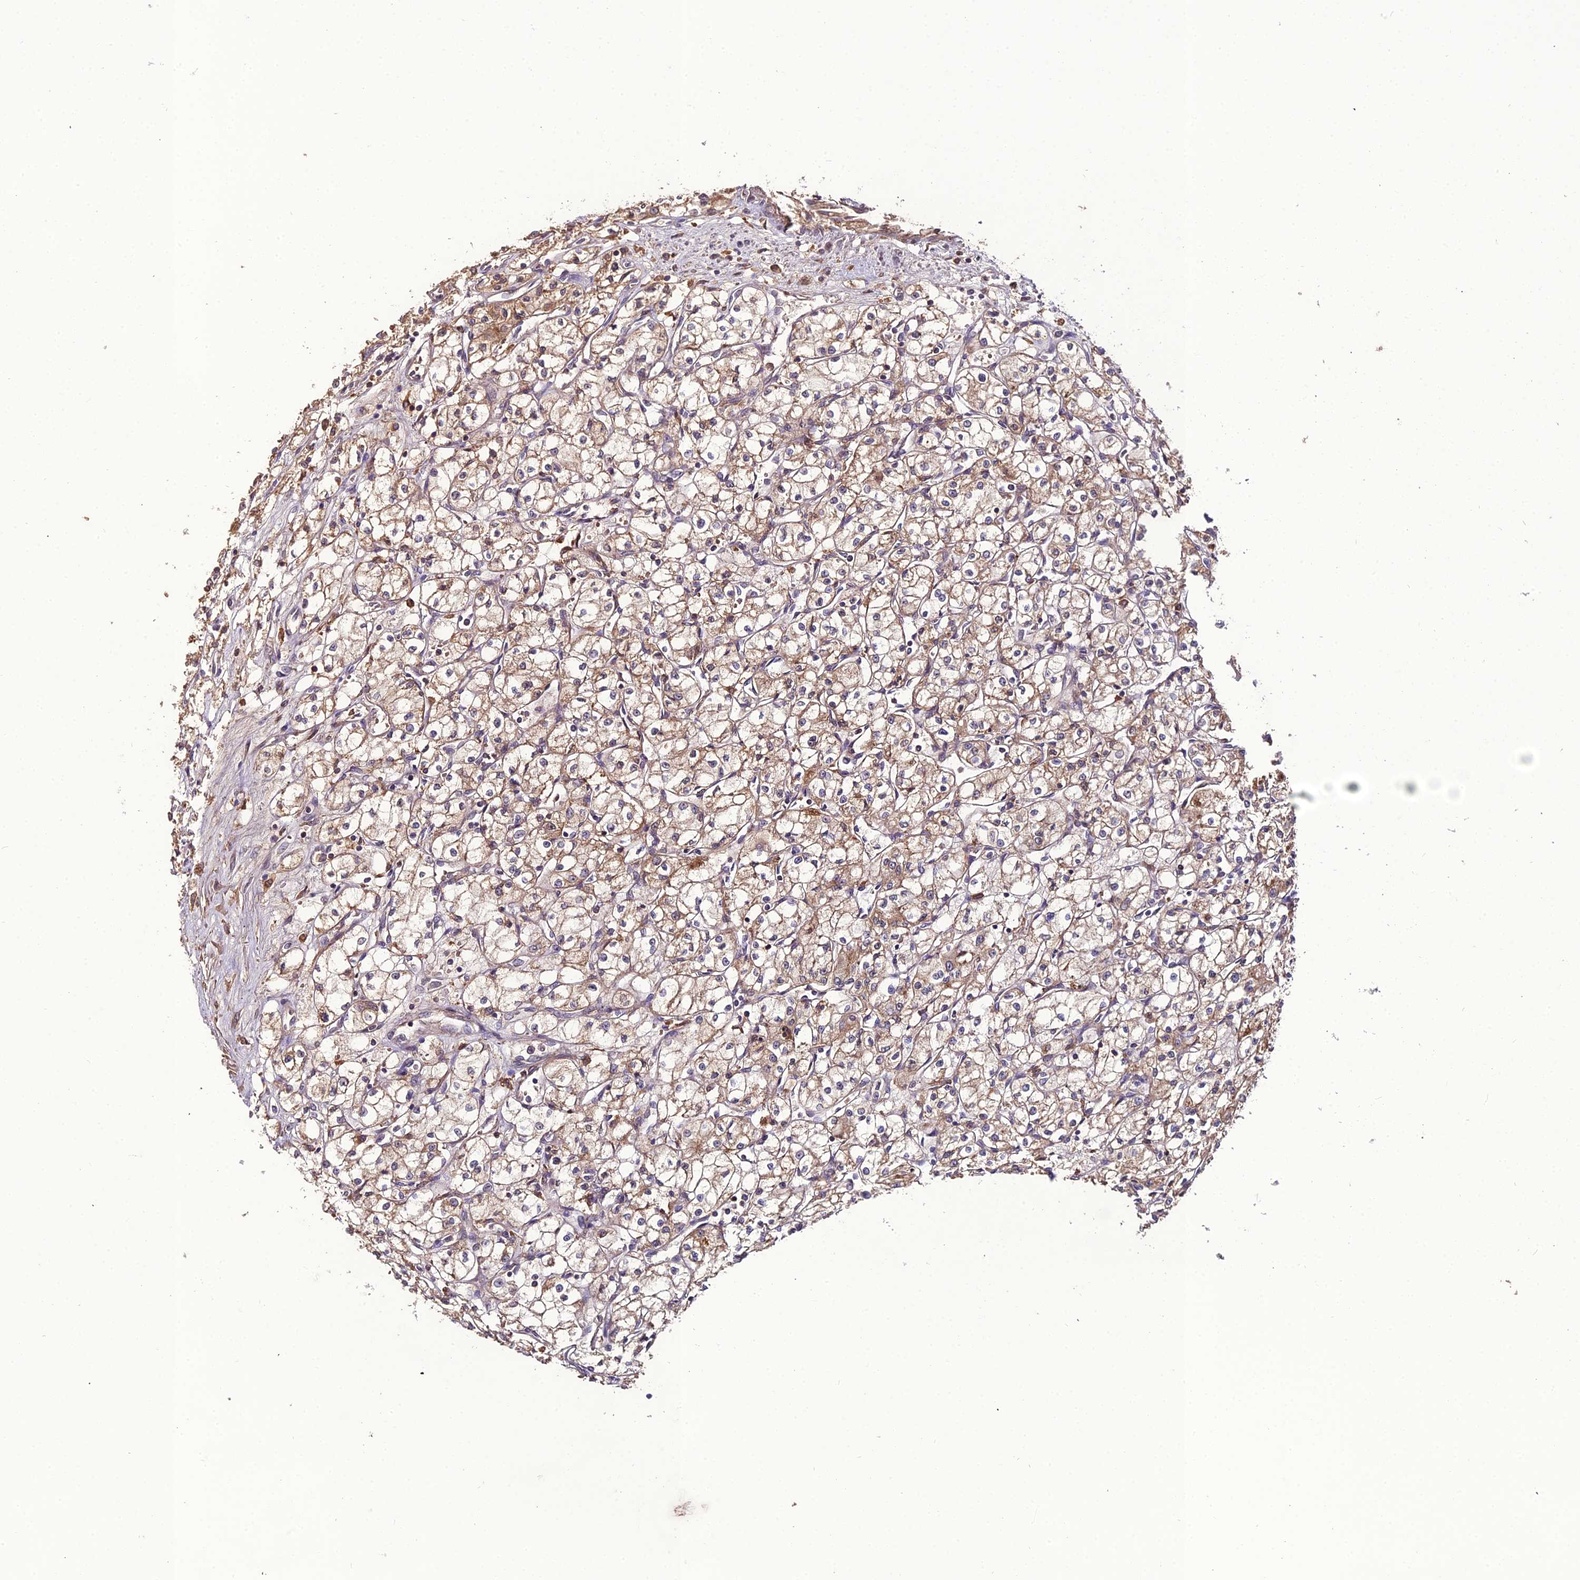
{"staining": {"intensity": "weak", "quantity": ">75%", "location": "cytoplasmic/membranous"}, "tissue": "renal cancer", "cell_type": "Tumor cells", "image_type": "cancer", "snomed": [{"axis": "morphology", "description": "Adenocarcinoma, NOS"}, {"axis": "topography", "description": "Kidney"}], "caption": "High-power microscopy captured an IHC image of adenocarcinoma (renal), revealing weak cytoplasmic/membranous expression in about >75% of tumor cells.", "gene": "KCTD16", "patient": {"sex": "male", "age": 59}}